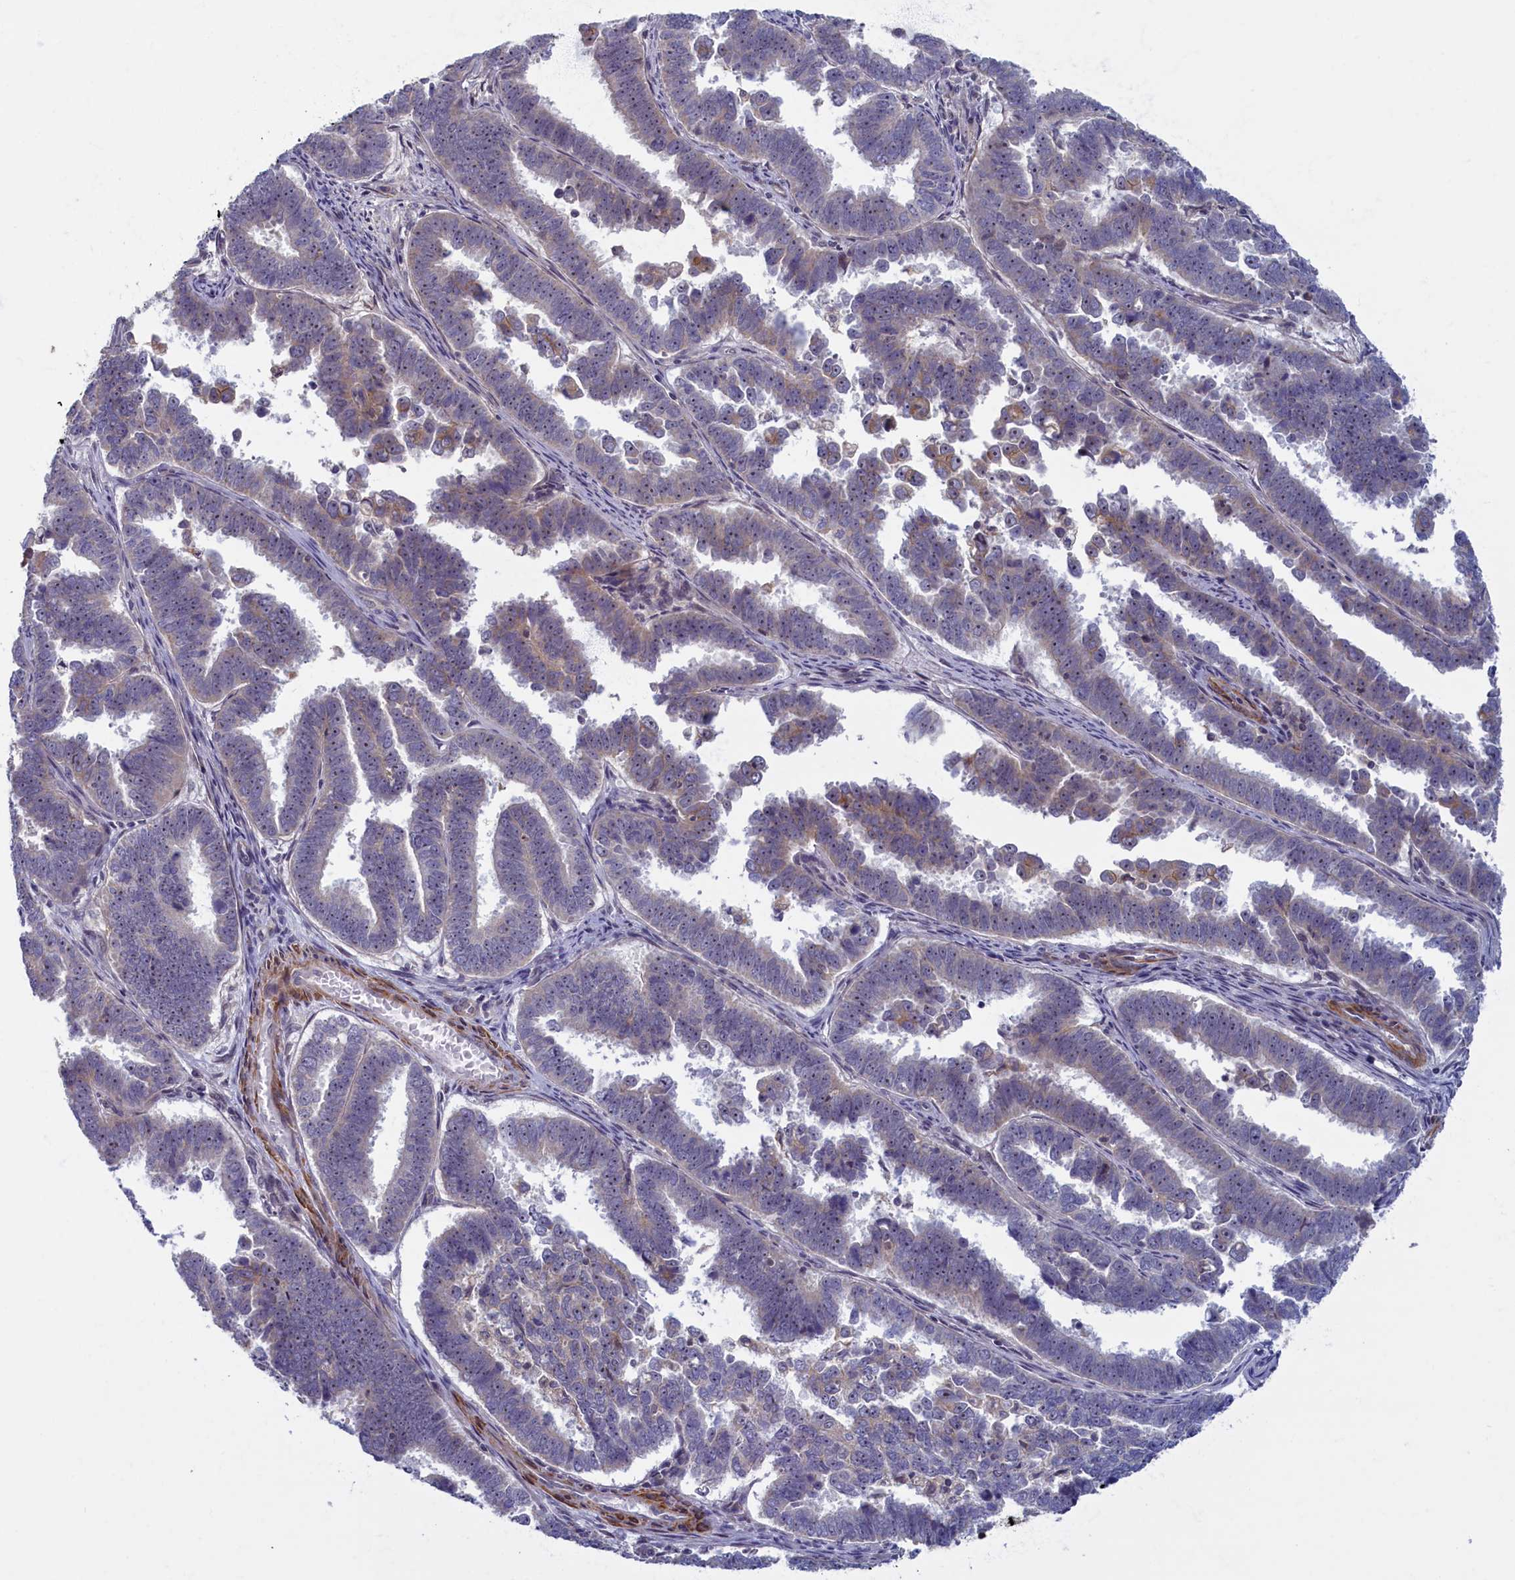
{"staining": {"intensity": "weak", "quantity": "<25%", "location": "cytoplasmic/membranous"}, "tissue": "endometrial cancer", "cell_type": "Tumor cells", "image_type": "cancer", "snomed": [{"axis": "morphology", "description": "Adenocarcinoma, NOS"}, {"axis": "topography", "description": "Endometrium"}], "caption": "A high-resolution photomicrograph shows IHC staining of endometrial cancer (adenocarcinoma), which shows no significant positivity in tumor cells.", "gene": "TRPM4", "patient": {"sex": "female", "age": 75}}